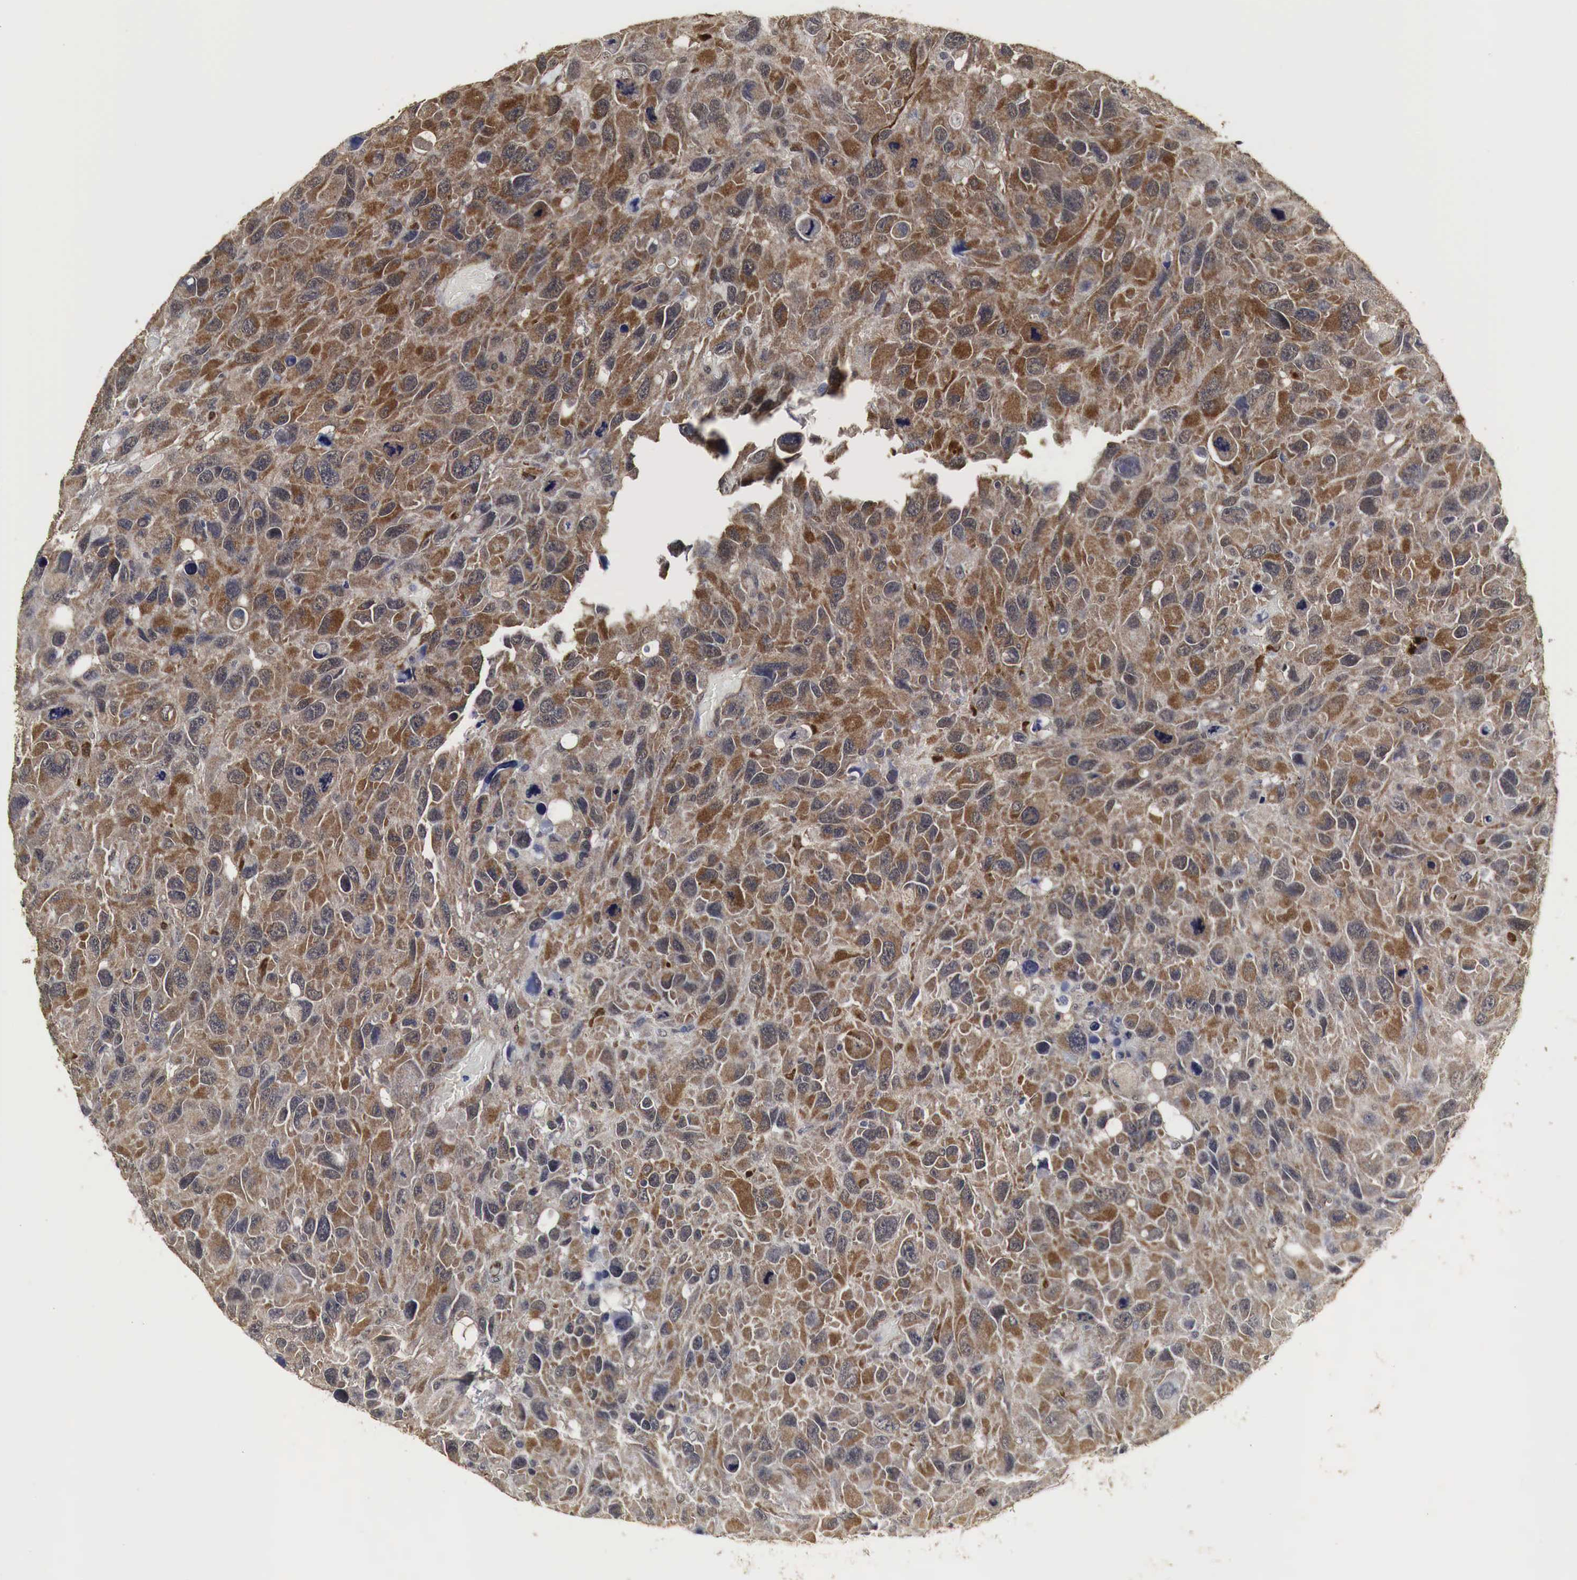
{"staining": {"intensity": "moderate", "quantity": ">75%", "location": "cytoplasmic/membranous"}, "tissue": "renal cancer", "cell_type": "Tumor cells", "image_type": "cancer", "snomed": [{"axis": "morphology", "description": "Adenocarcinoma, NOS"}, {"axis": "topography", "description": "Kidney"}], "caption": "Tumor cells demonstrate moderate cytoplasmic/membranous staining in approximately >75% of cells in adenocarcinoma (renal).", "gene": "SPIN1", "patient": {"sex": "male", "age": 79}}